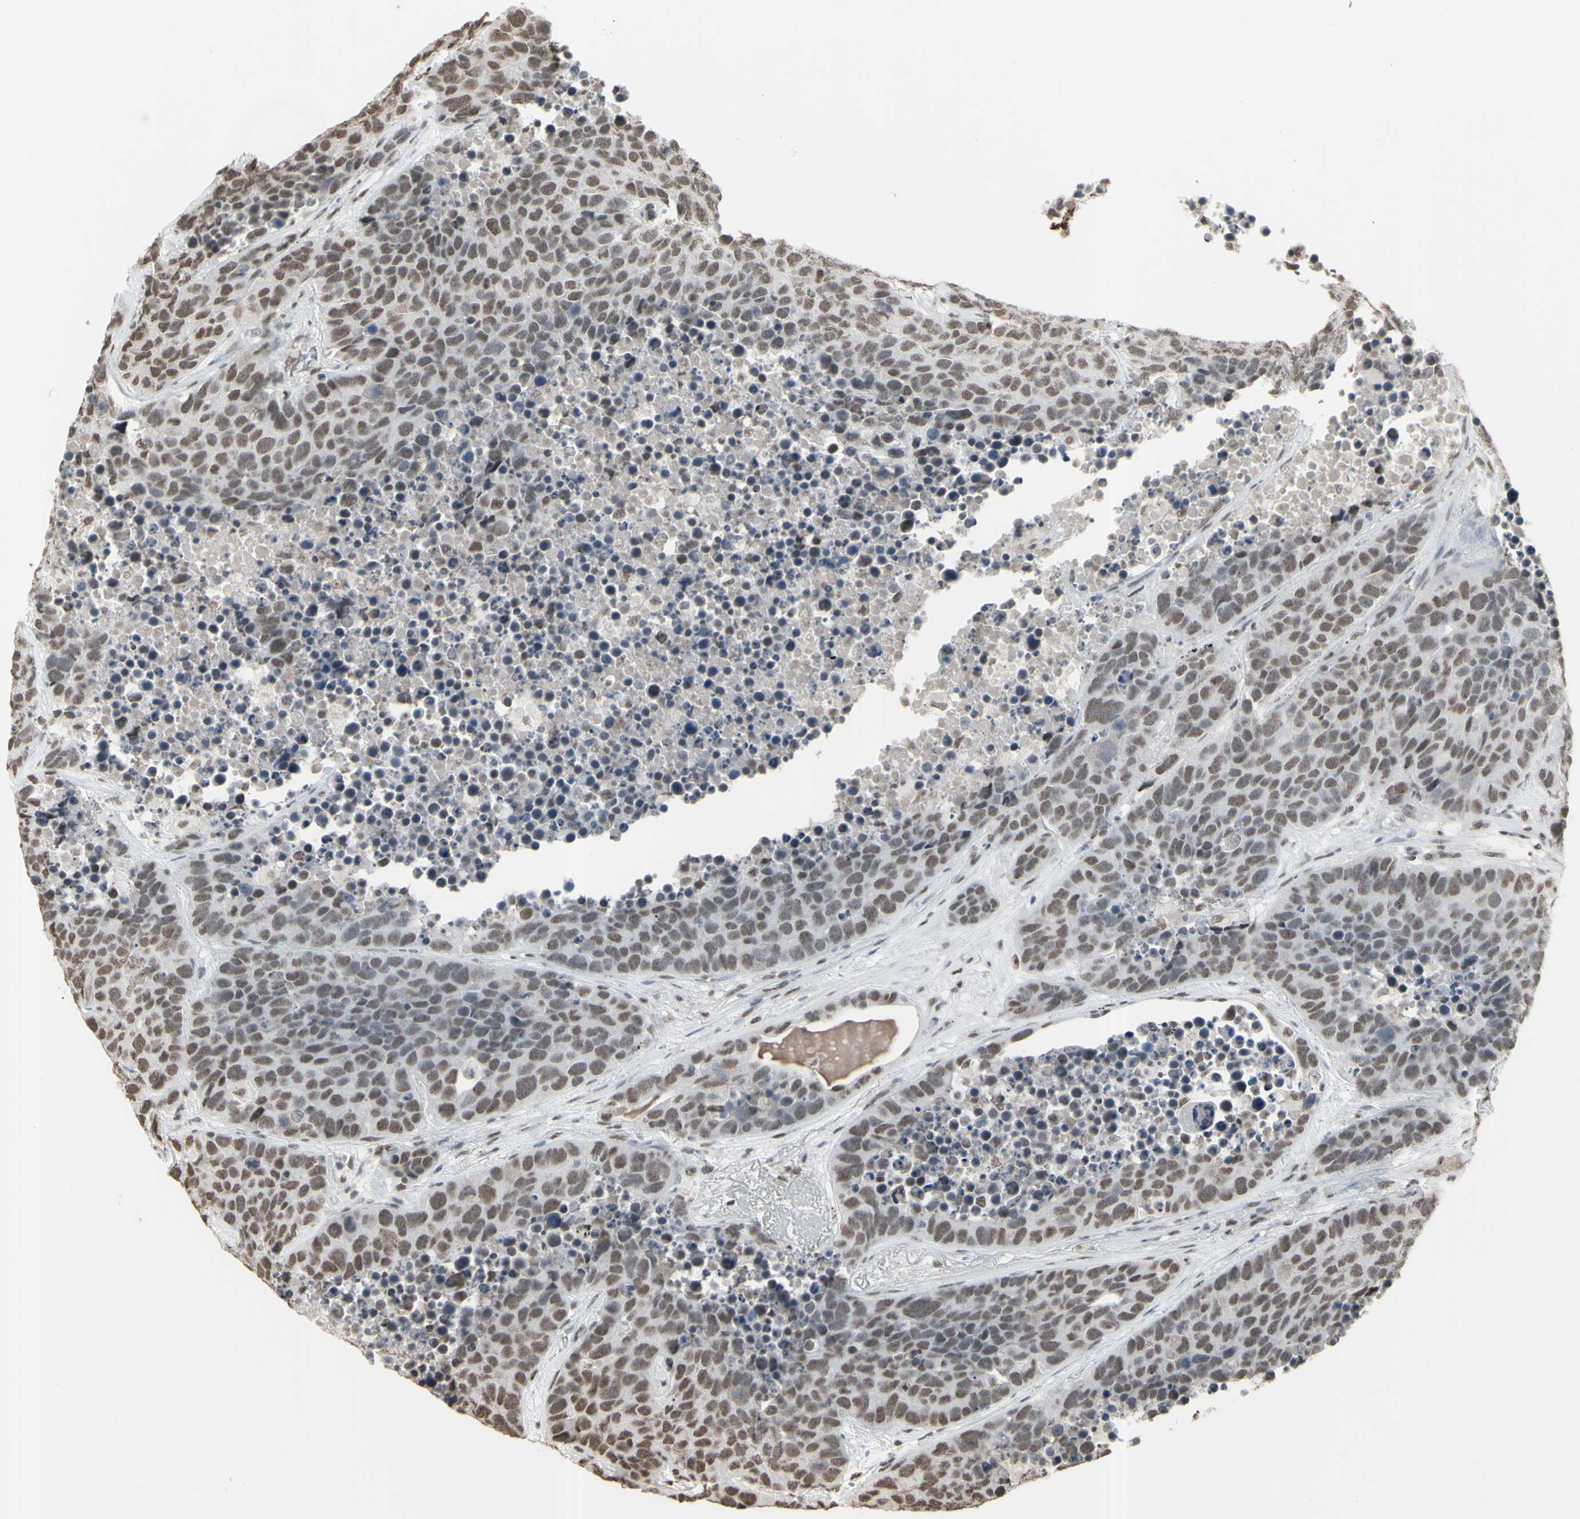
{"staining": {"intensity": "moderate", "quantity": ">75%", "location": "nuclear"}, "tissue": "carcinoid", "cell_type": "Tumor cells", "image_type": "cancer", "snomed": [{"axis": "morphology", "description": "Carcinoid, malignant, NOS"}, {"axis": "topography", "description": "Lung"}], "caption": "Tumor cells reveal medium levels of moderate nuclear positivity in approximately >75% of cells in malignant carcinoid.", "gene": "TRIM28", "patient": {"sex": "male", "age": 60}}